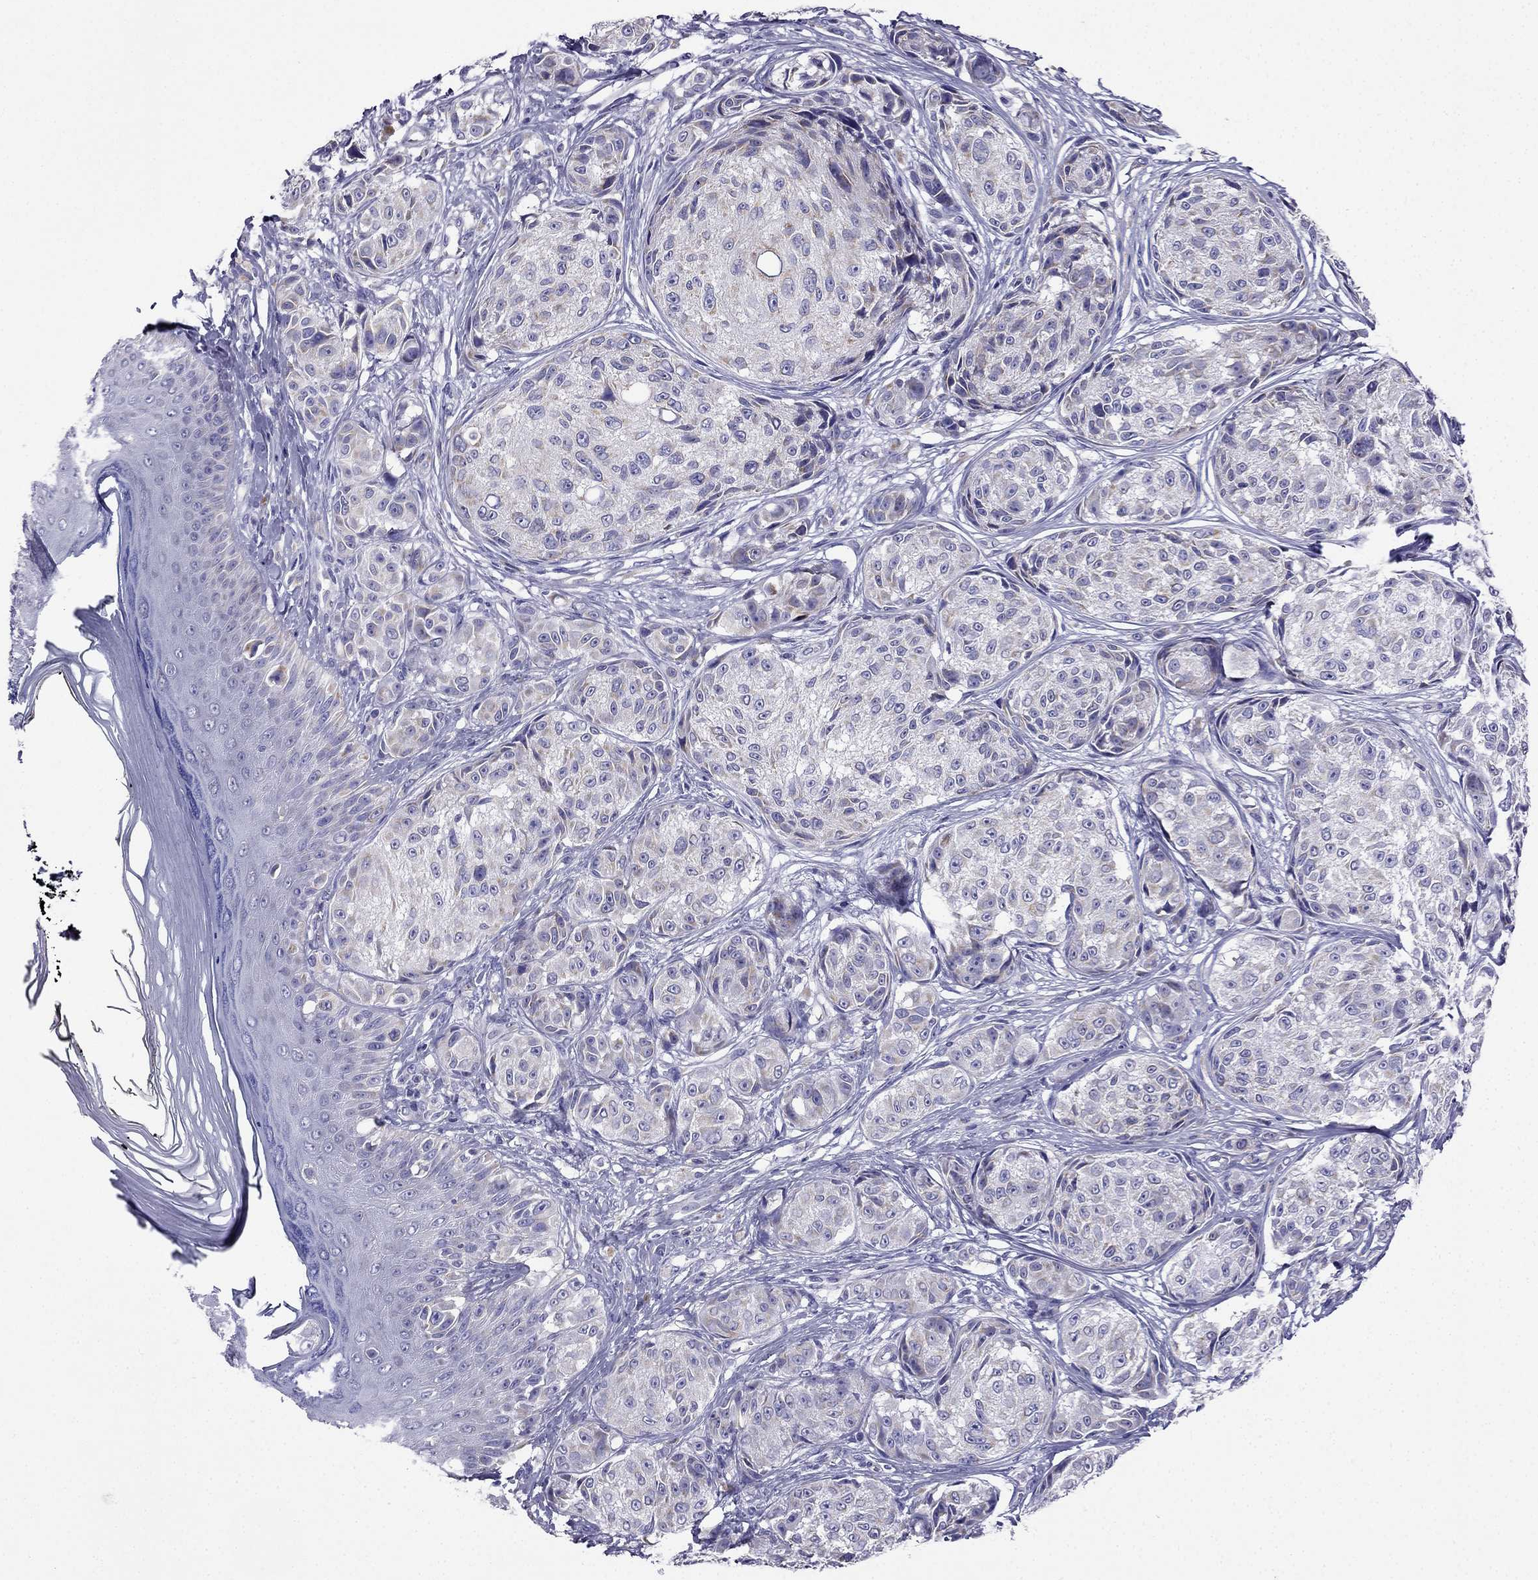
{"staining": {"intensity": "weak", "quantity": "<25%", "location": "cytoplasmic/membranous"}, "tissue": "melanoma", "cell_type": "Tumor cells", "image_type": "cancer", "snomed": [{"axis": "morphology", "description": "Malignant melanoma, NOS"}, {"axis": "topography", "description": "Skin"}], "caption": "Malignant melanoma stained for a protein using immunohistochemistry demonstrates no staining tumor cells.", "gene": "KIF5A", "patient": {"sex": "male", "age": 61}}